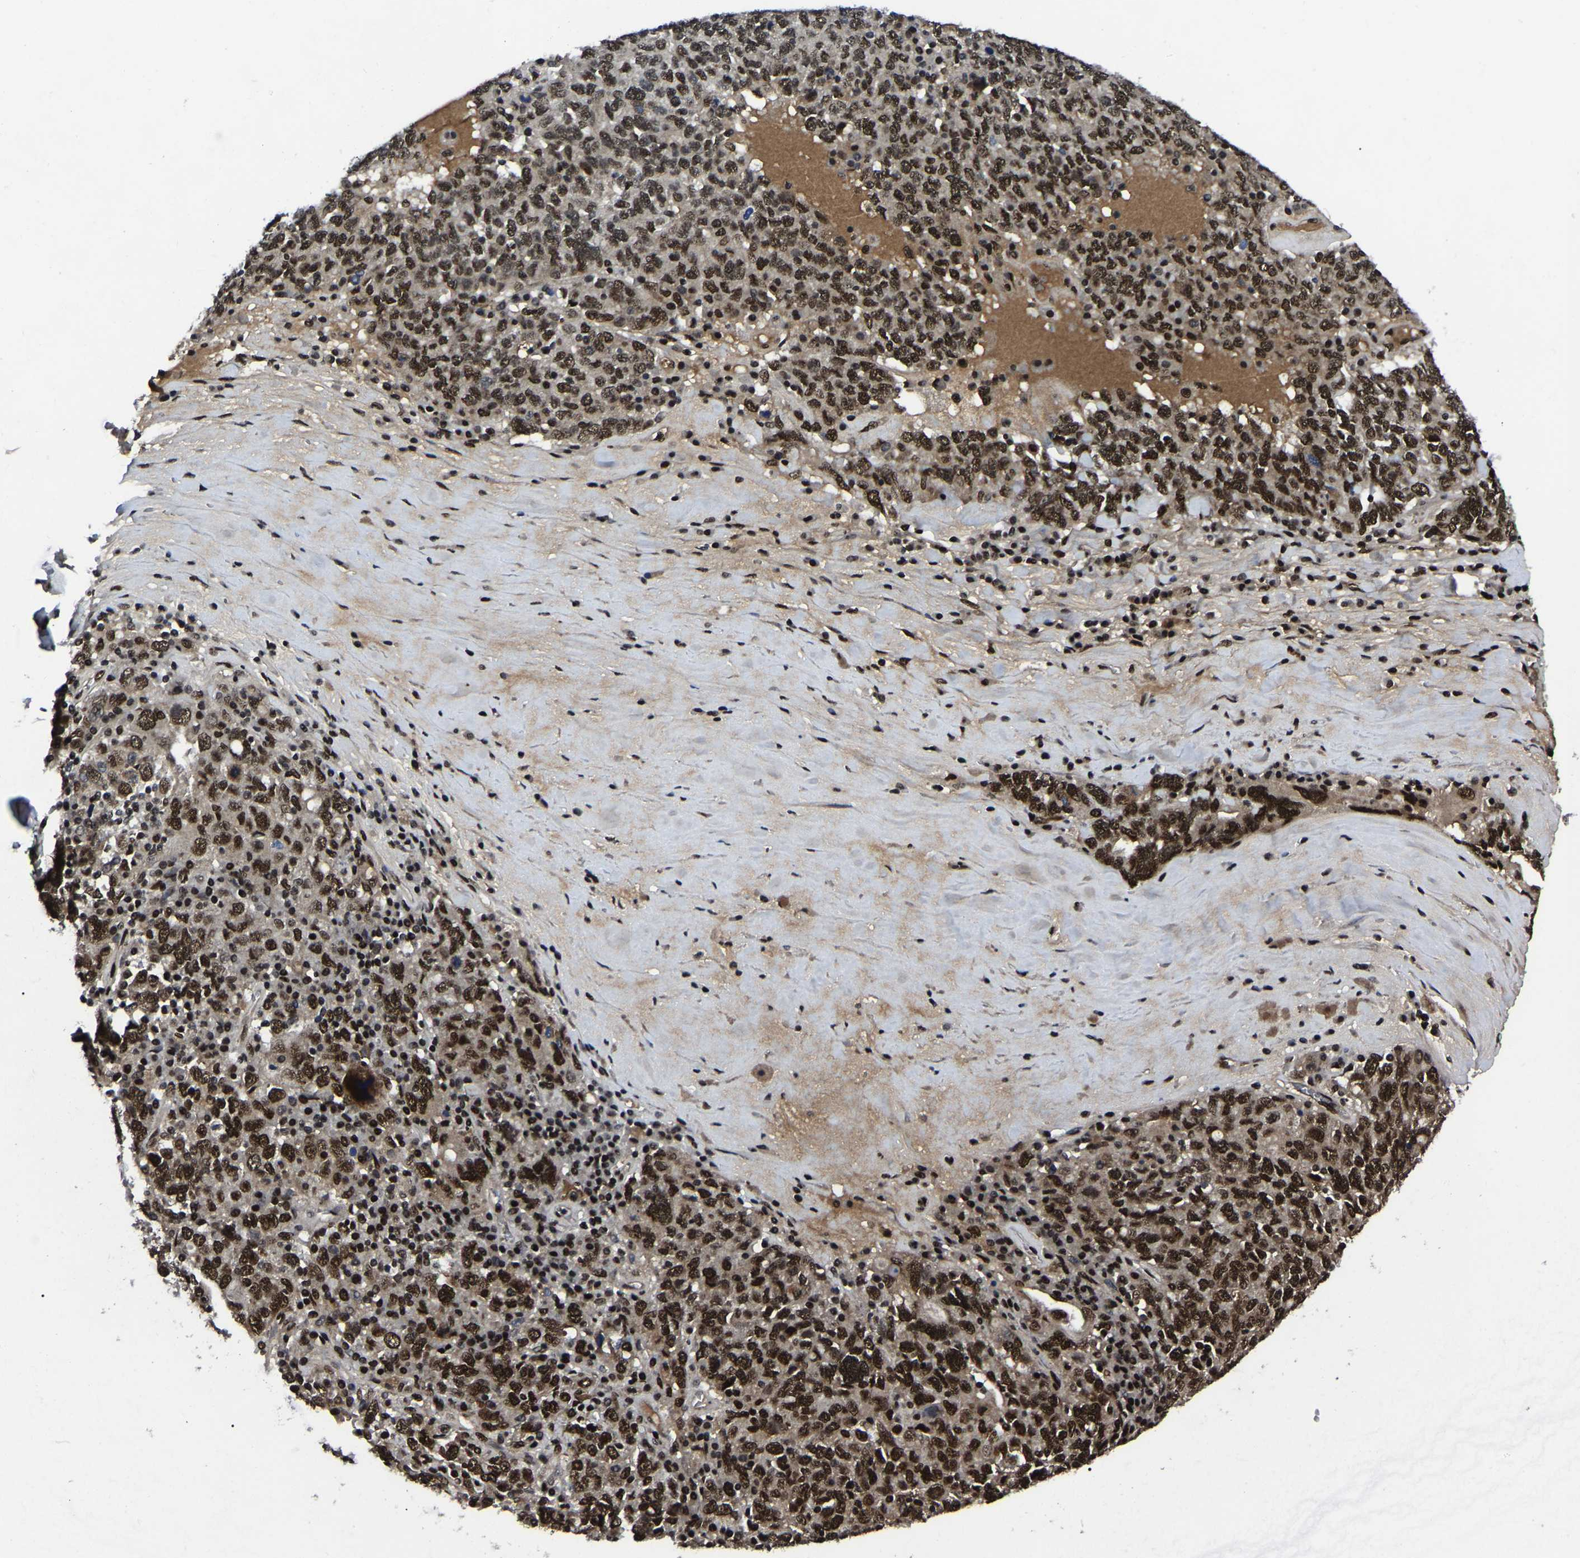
{"staining": {"intensity": "strong", "quantity": ">75%", "location": "nuclear"}, "tissue": "ovarian cancer", "cell_type": "Tumor cells", "image_type": "cancer", "snomed": [{"axis": "morphology", "description": "Carcinoma, endometroid"}, {"axis": "topography", "description": "Ovary"}], "caption": "A brown stain shows strong nuclear expression of a protein in human endometroid carcinoma (ovarian) tumor cells.", "gene": "TRIM35", "patient": {"sex": "female", "age": 62}}